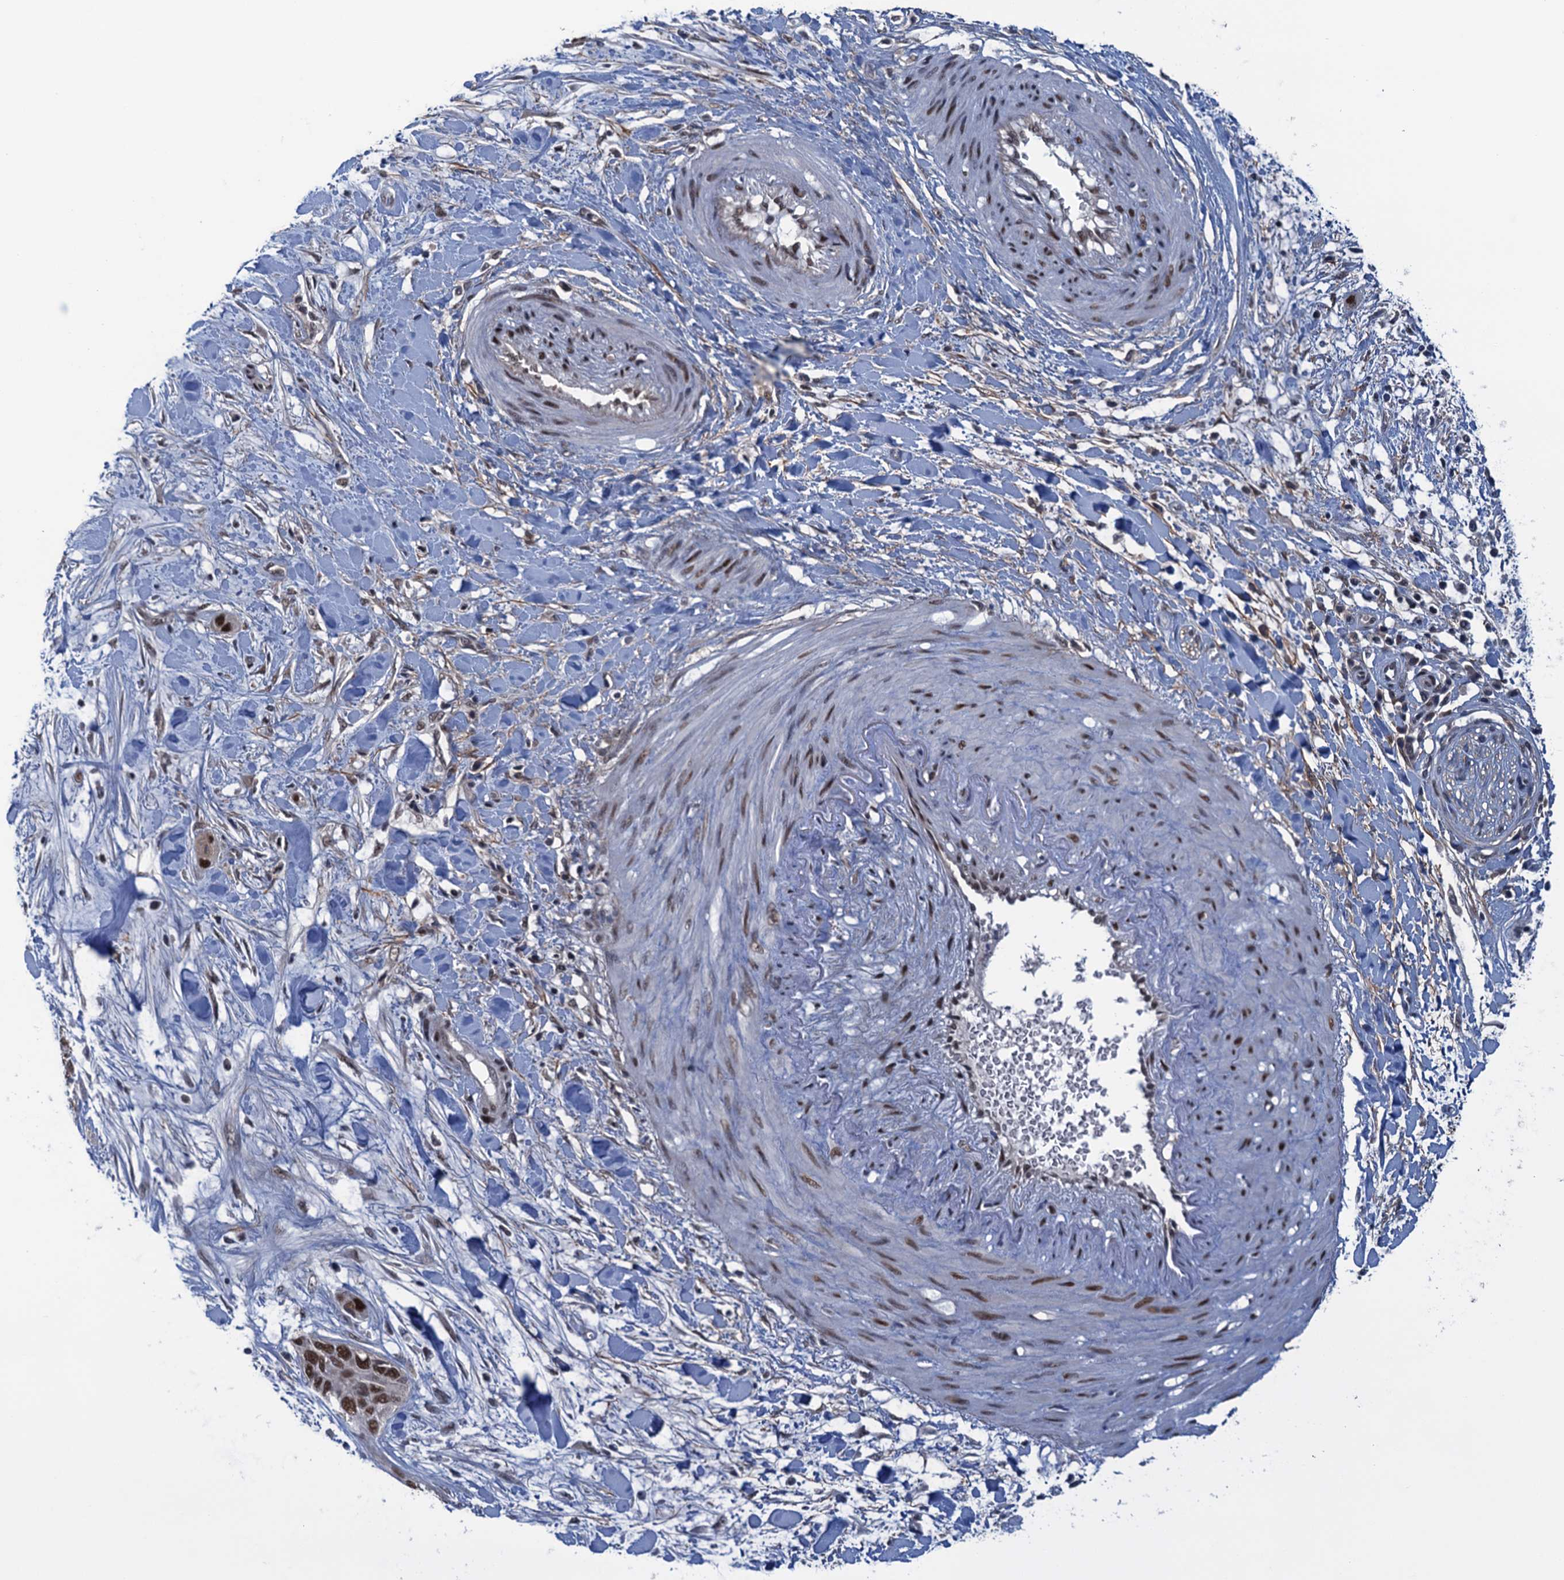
{"staining": {"intensity": "strong", "quantity": ">75%", "location": "nuclear"}, "tissue": "pancreatic cancer", "cell_type": "Tumor cells", "image_type": "cancer", "snomed": [{"axis": "morphology", "description": "Adenocarcinoma, NOS"}, {"axis": "topography", "description": "Pancreas"}], "caption": "A brown stain labels strong nuclear expression of a protein in pancreatic cancer (adenocarcinoma) tumor cells.", "gene": "SAE1", "patient": {"sex": "female", "age": 60}}